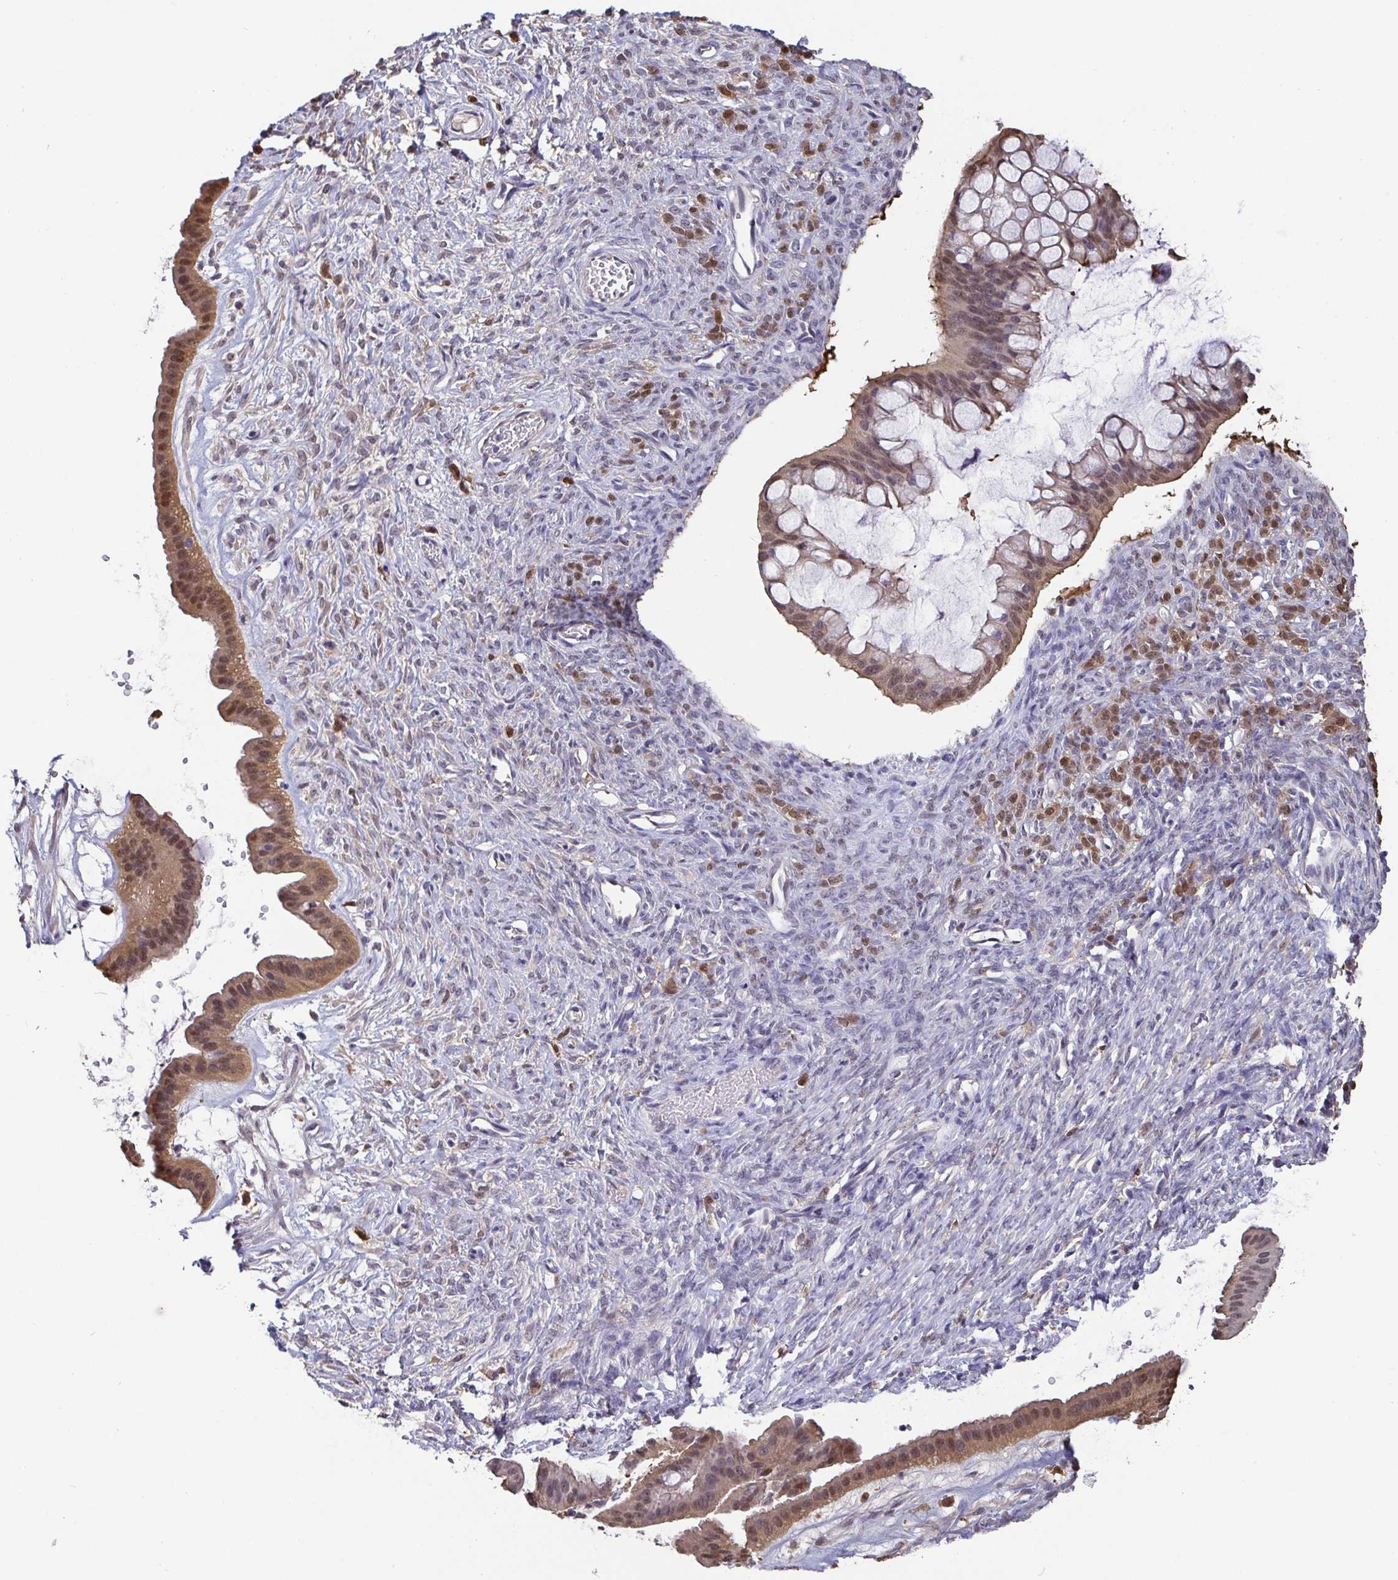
{"staining": {"intensity": "moderate", "quantity": ">75%", "location": "cytoplasmic/membranous,nuclear"}, "tissue": "ovarian cancer", "cell_type": "Tumor cells", "image_type": "cancer", "snomed": [{"axis": "morphology", "description": "Cystadenocarcinoma, mucinous, NOS"}, {"axis": "topography", "description": "Ovary"}], "caption": "Tumor cells reveal medium levels of moderate cytoplasmic/membranous and nuclear expression in approximately >75% of cells in human ovarian cancer.", "gene": "IDH1", "patient": {"sex": "female", "age": 73}}